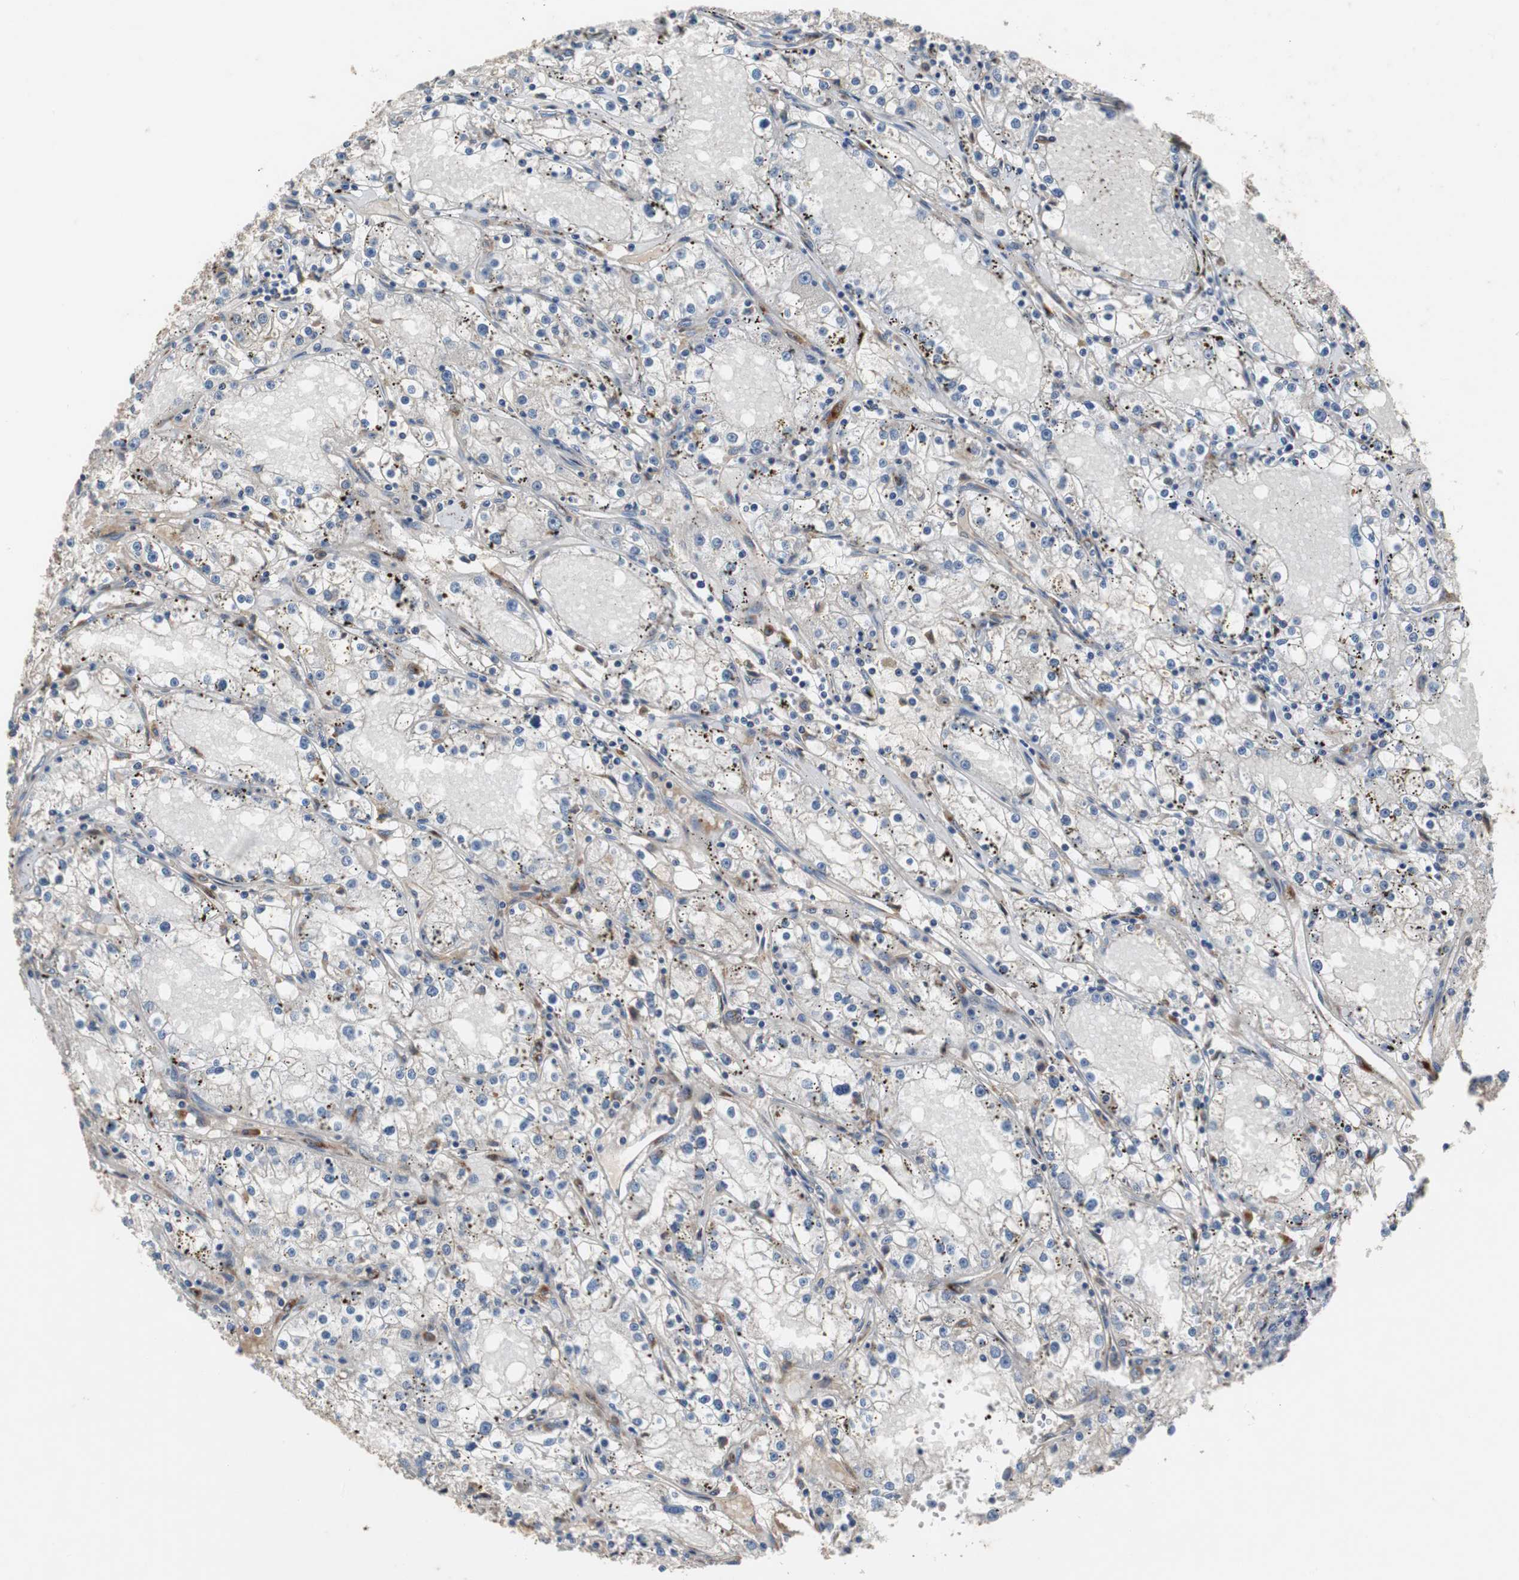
{"staining": {"intensity": "negative", "quantity": "none", "location": "none"}, "tissue": "renal cancer", "cell_type": "Tumor cells", "image_type": "cancer", "snomed": [{"axis": "morphology", "description": "Adenocarcinoma, NOS"}, {"axis": "topography", "description": "Kidney"}], "caption": "The image displays no significant positivity in tumor cells of renal cancer (adenocarcinoma).", "gene": "SORT1", "patient": {"sex": "male", "age": 56}}